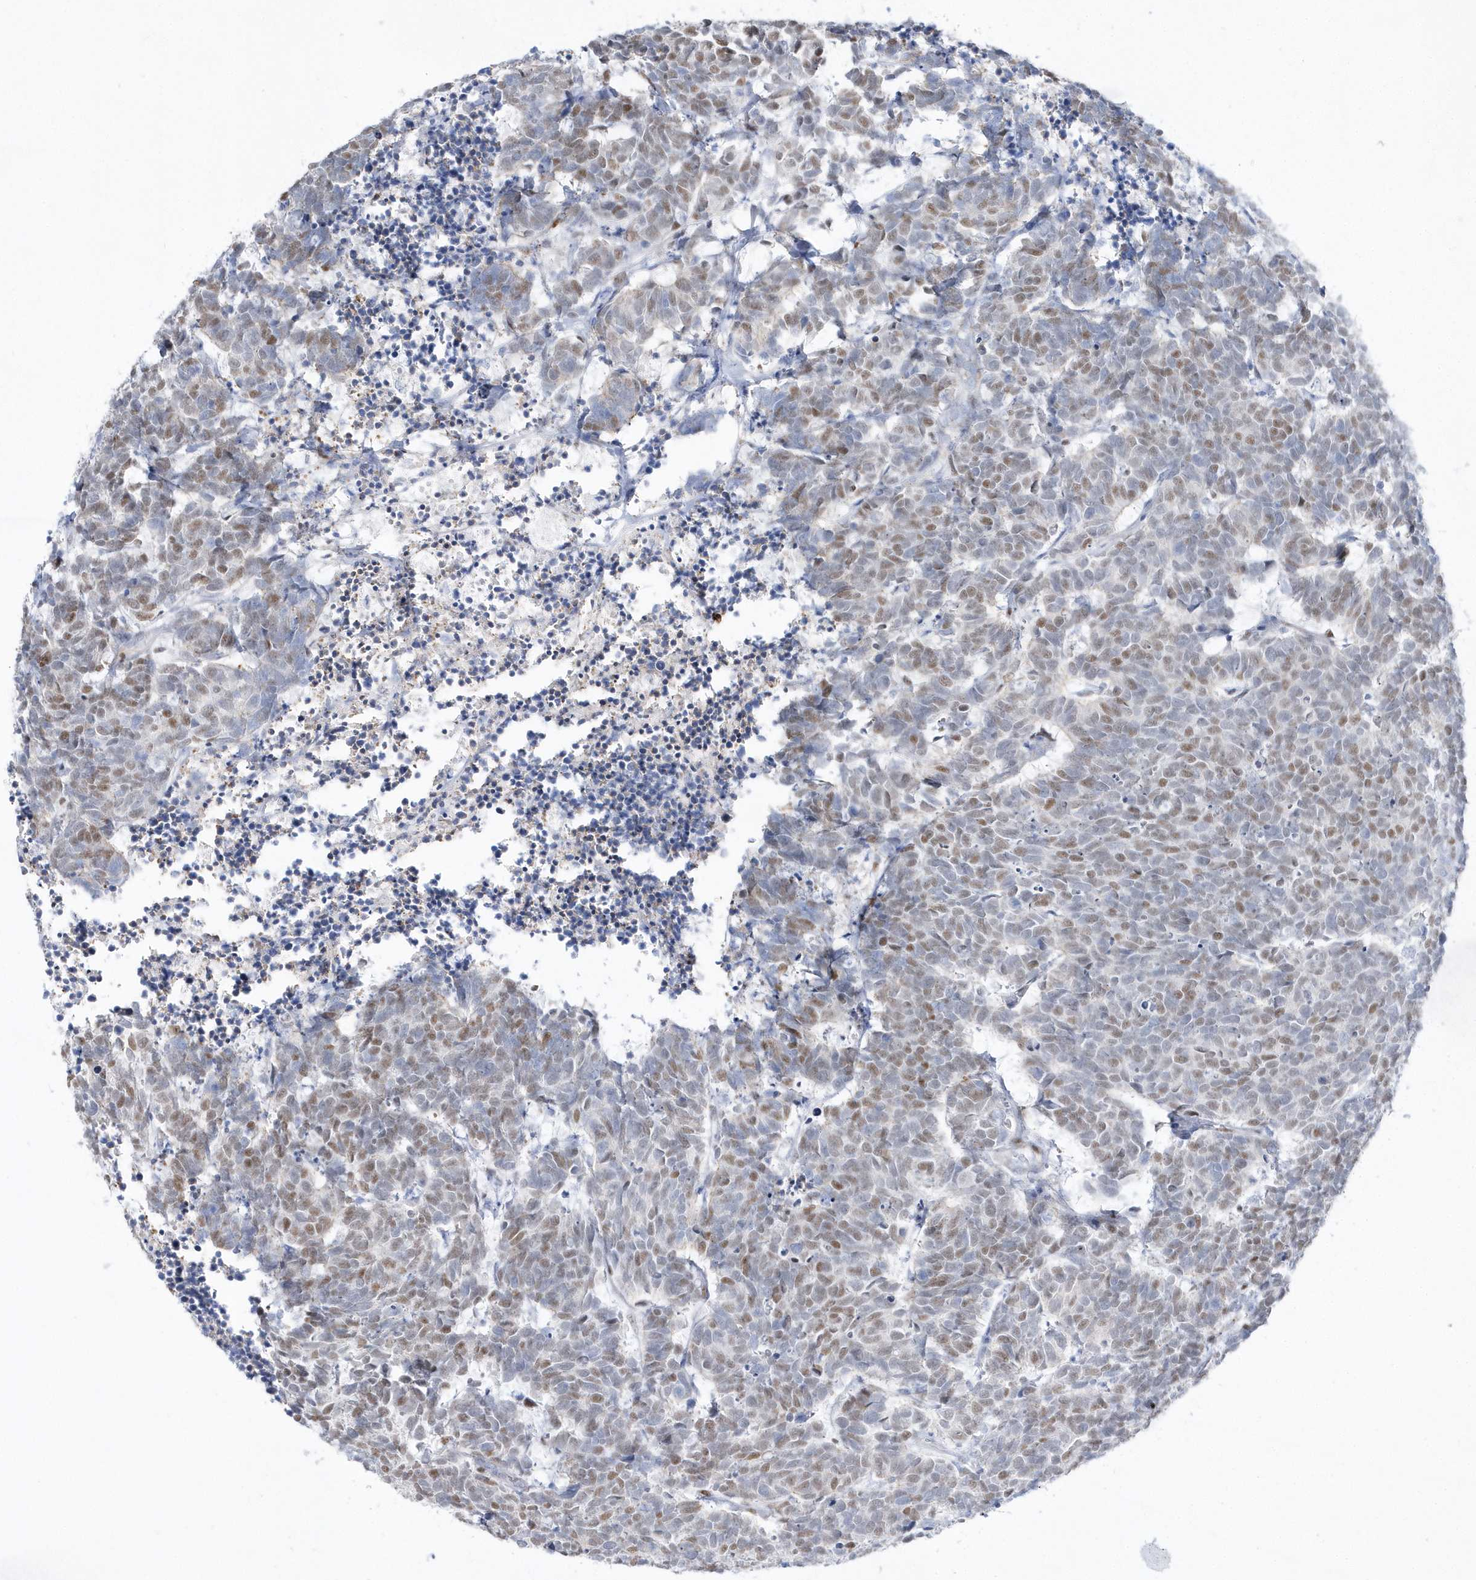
{"staining": {"intensity": "moderate", "quantity": ">75%", "location": "nuclear"}, "tissue": "carcinoid", "cell_type": "Tumor cells", "image_type": "cancer", "snomed": [{"axis": "morphology", "description": "Carcinoma, NOS"}, {"axis": "morphology", "description": "Carcinoid, malignant, NOS"}, {"axis": "topography", "description": "Urinary bladder"}], "caption": "The photomicrograph shows immunohistochemical staining of carcinoma. There is moderate nuclear expression is present in approximately >75% of tumor cells.", "gene": "TMCO6", "patient": {"sex": "male", "age": 57}}